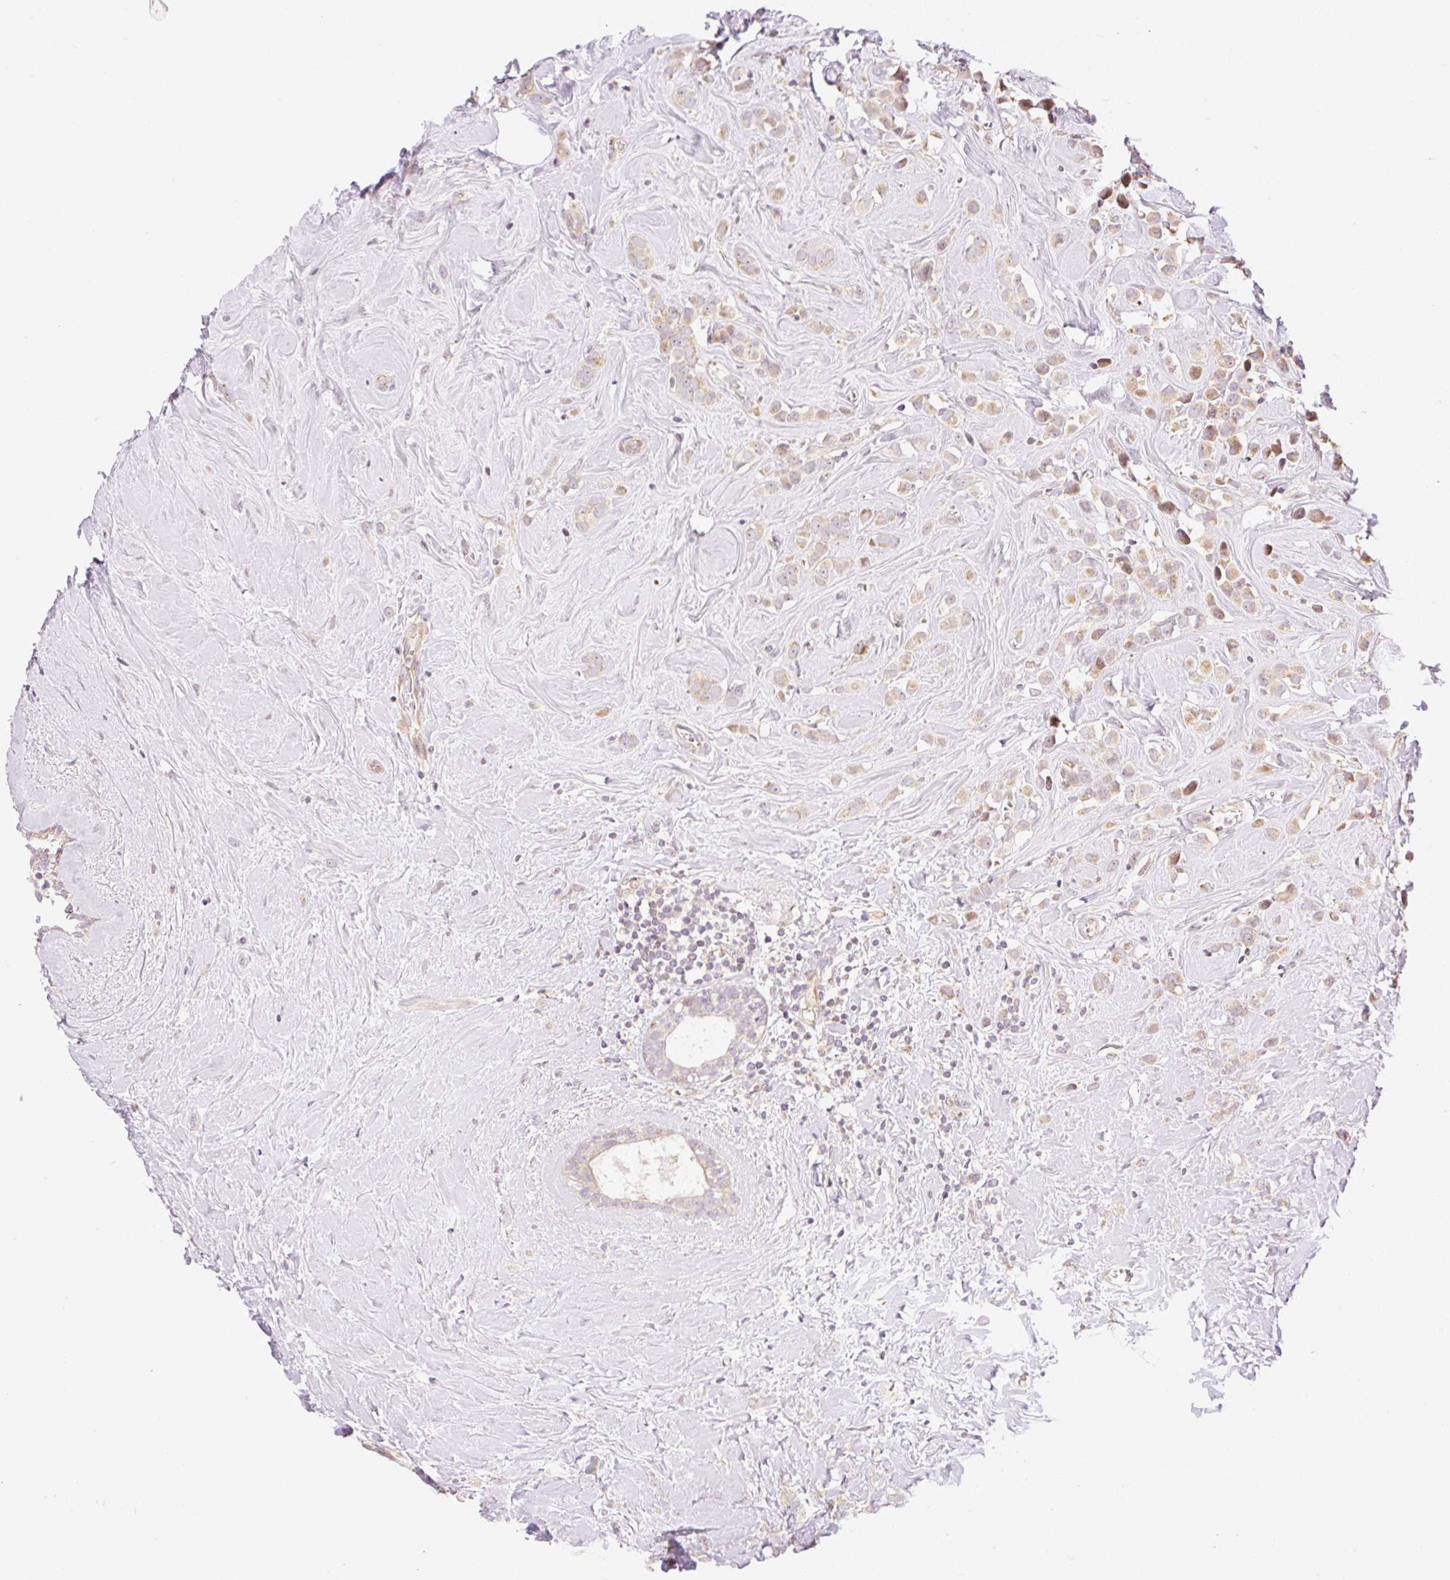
{"staining": {"intensity": "weak", "quantity": ">75%", "location": "cytoplasmic/membranous"}, "tissue": "breast cancer", "cell_type": "Tumor cells", "image_type": "cancer", "snomed": [{"axis": "morphology", "description": "Duct carcinoma"}, {"axis": "topography", "description": "Breast"}], "caption": "Weak cytoplasmic/membranous staining is present in about >75% of tumor cells in infiltrating ductal carcinoma (breast).", "gene": "ZNF394", "patient": {"sex": "female", "age": 80}}